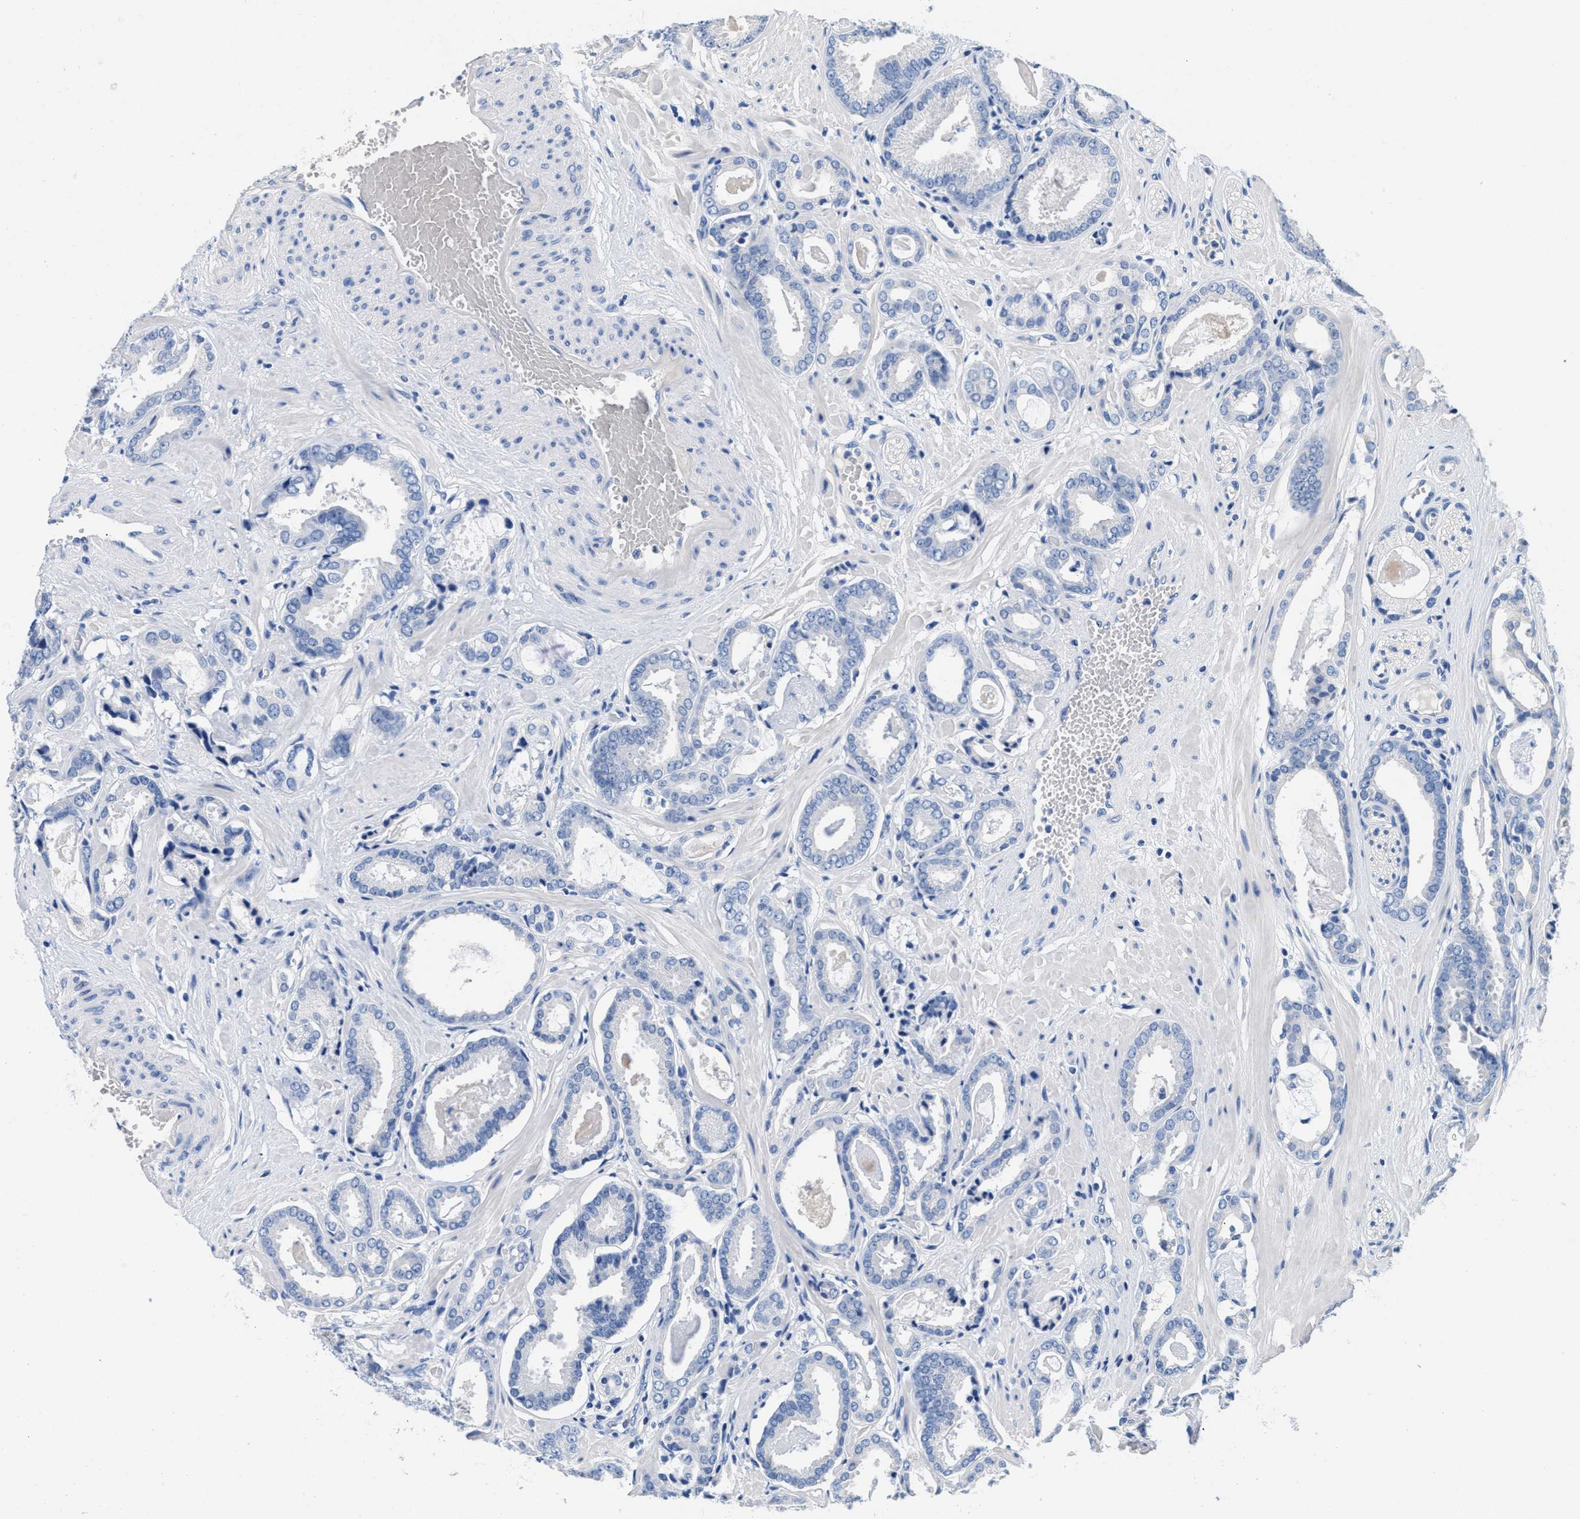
{"staining": {"intensity": "negative", "quantity": "none", "location": "none"}, "tissue": "prostate cancer", "cell_type": "Tumor cells", "image_type": "cancer", "snomed": [{"axis": "morphology", "description": "Adenocarcinoma, Low grade"}, {"axis": "topography", "description": "Prostate"}], "caption": "IHC image of prostate cancer stained for a protein (brown), which demonstrates no expression in tumor cells. (DAB (3,3'-diaminobenzidine) IHC with hematoxylin counter stain).", "gene": "SLFN13", "patient": {"sex": "male", "age": 53}}